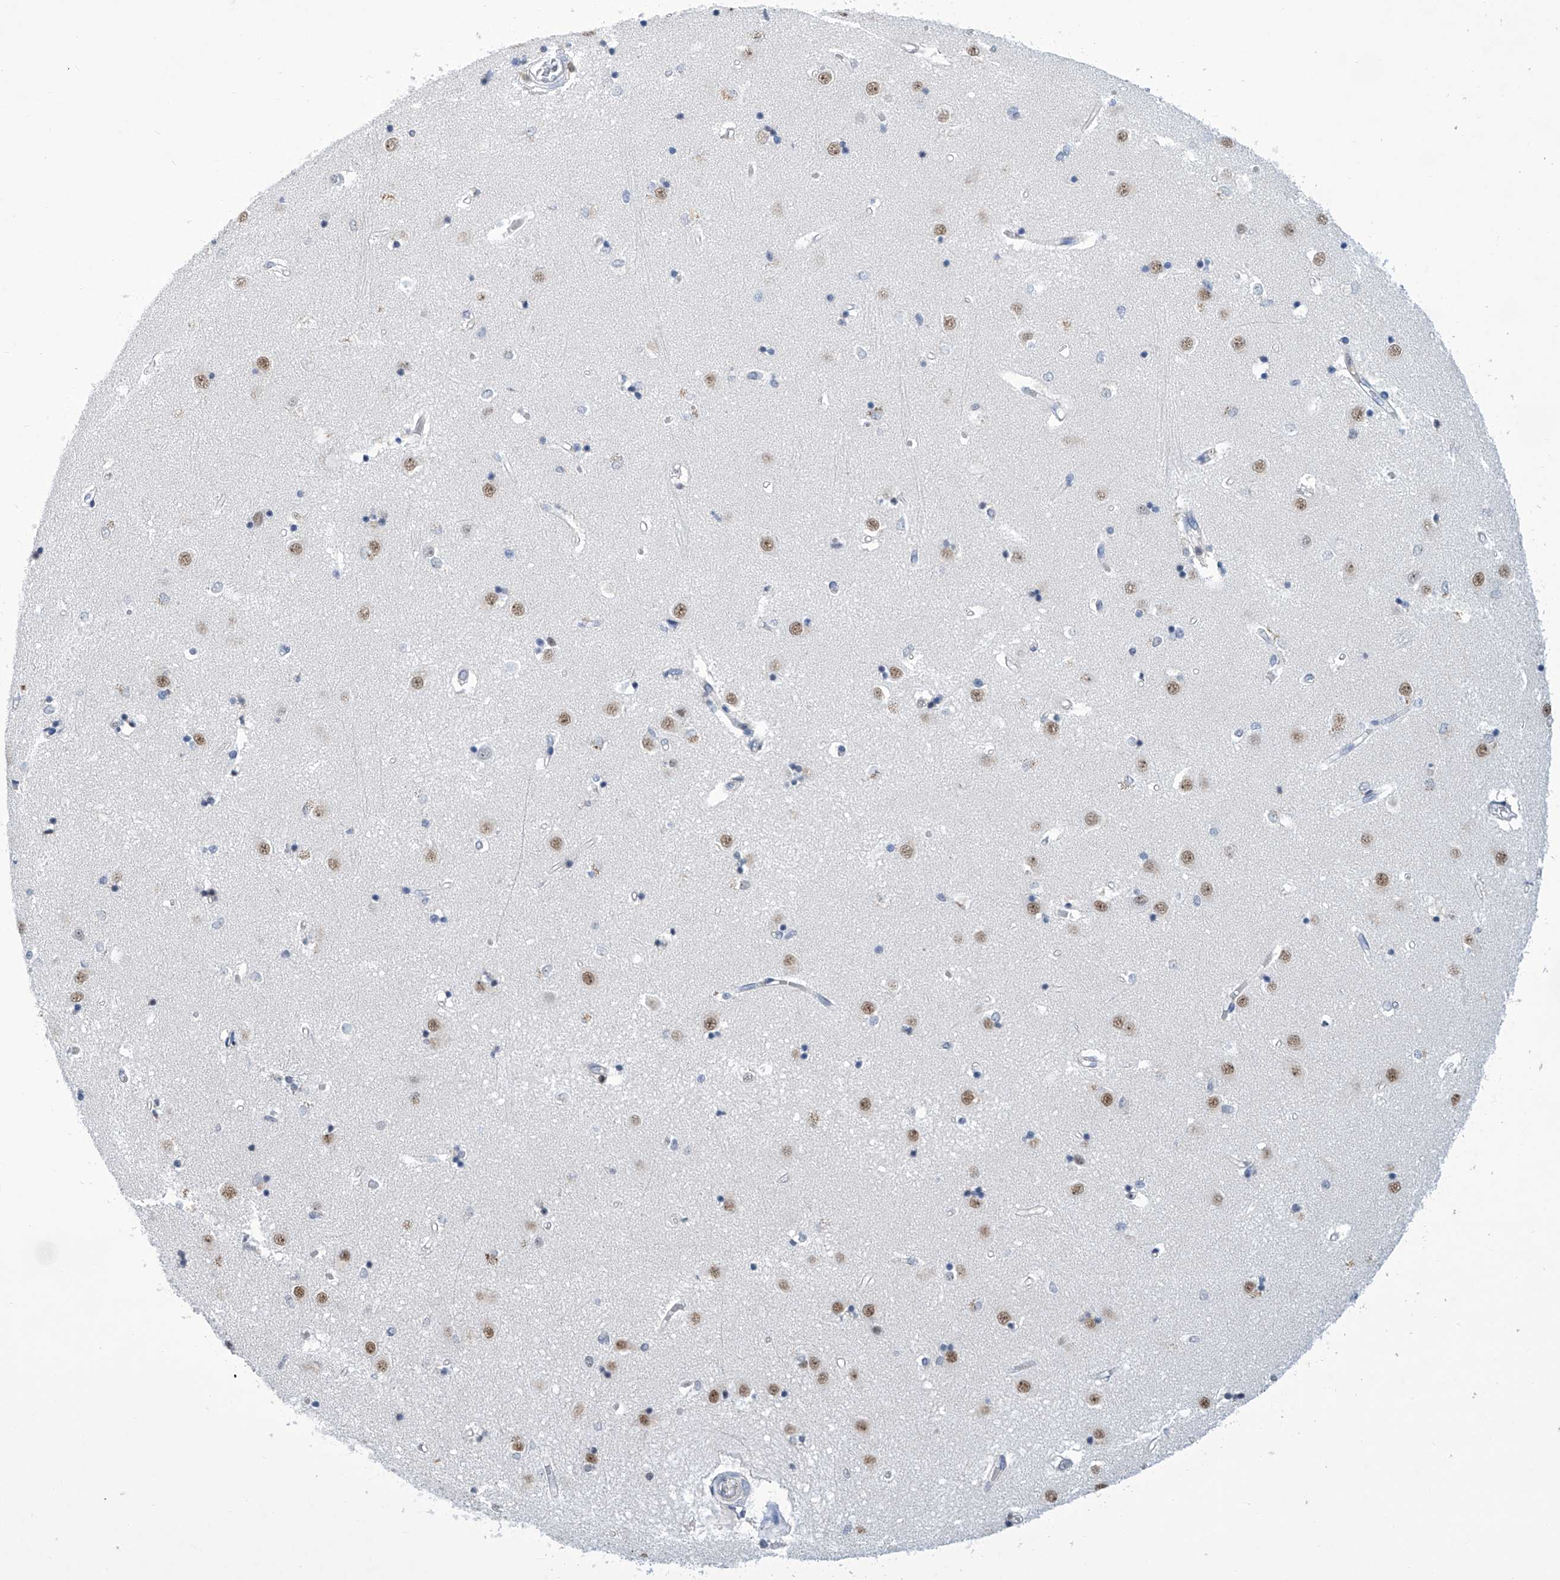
{"staining": {"intensity": "weak", "quantity": "<25%", "location": "nuclear"}, "tissue": "caudate", "cell_type": "Glial cells", "image_type": "normal", "snomed": [{"axis": "morphology", "description": "Normal tissue, NOS"}, {"axis": "topography", "description": "Lateral ventricle wall"}], "caption": "DAB immunohistochemical staining of benign human caudate displays no significant staining in glial cells. (Stains: DAB immunohistochemistry with hematoxylin counter stain, Microscopy: brightfield microscopy at high magnification).", "gene": "SREBF2", "patient": {"sex": "male", "age": 45}}